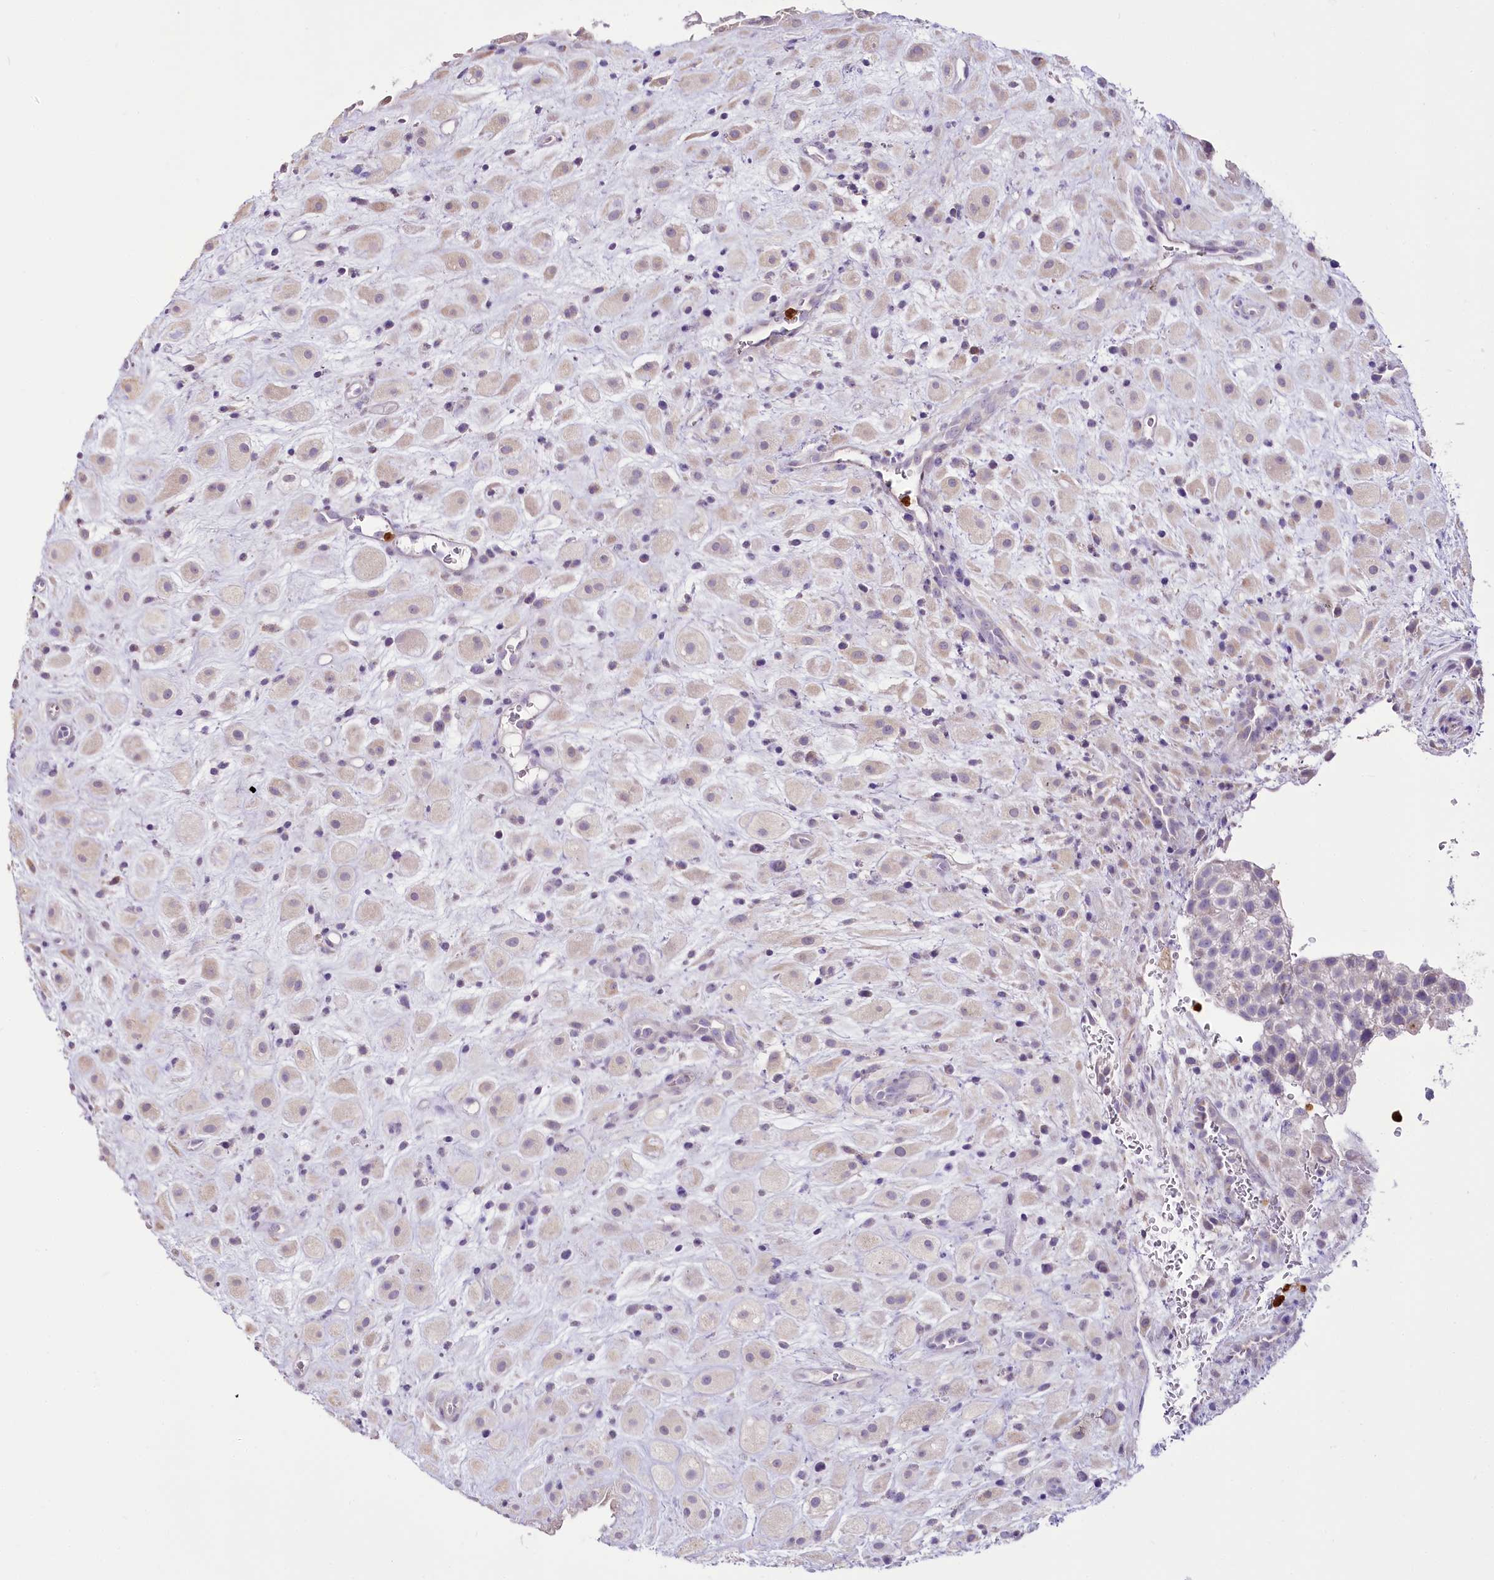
{"staining": {"intensity": "weak", "quantity": ">75%", "location": "cytoplasmic/membranous"}, "tissue": "placenta", "cell_type": "Decidual cells", "image_type": "normal", "snomed": [{"axis": "morphology", "description": "Normal tissue, NOS"}, {"axis": "topography", "description": "Placenta"}], "caption": "High-power microscopy captured an IHC micrograph of normal placenta, revealing weak cytoplasmic/membranous staining in about >75% of decidual cells. Ihc stains the protein of interest in brown and the nuclei are stained blue.", "gene": "DPYD", "patient": {"sex": "female", "age": 35}}